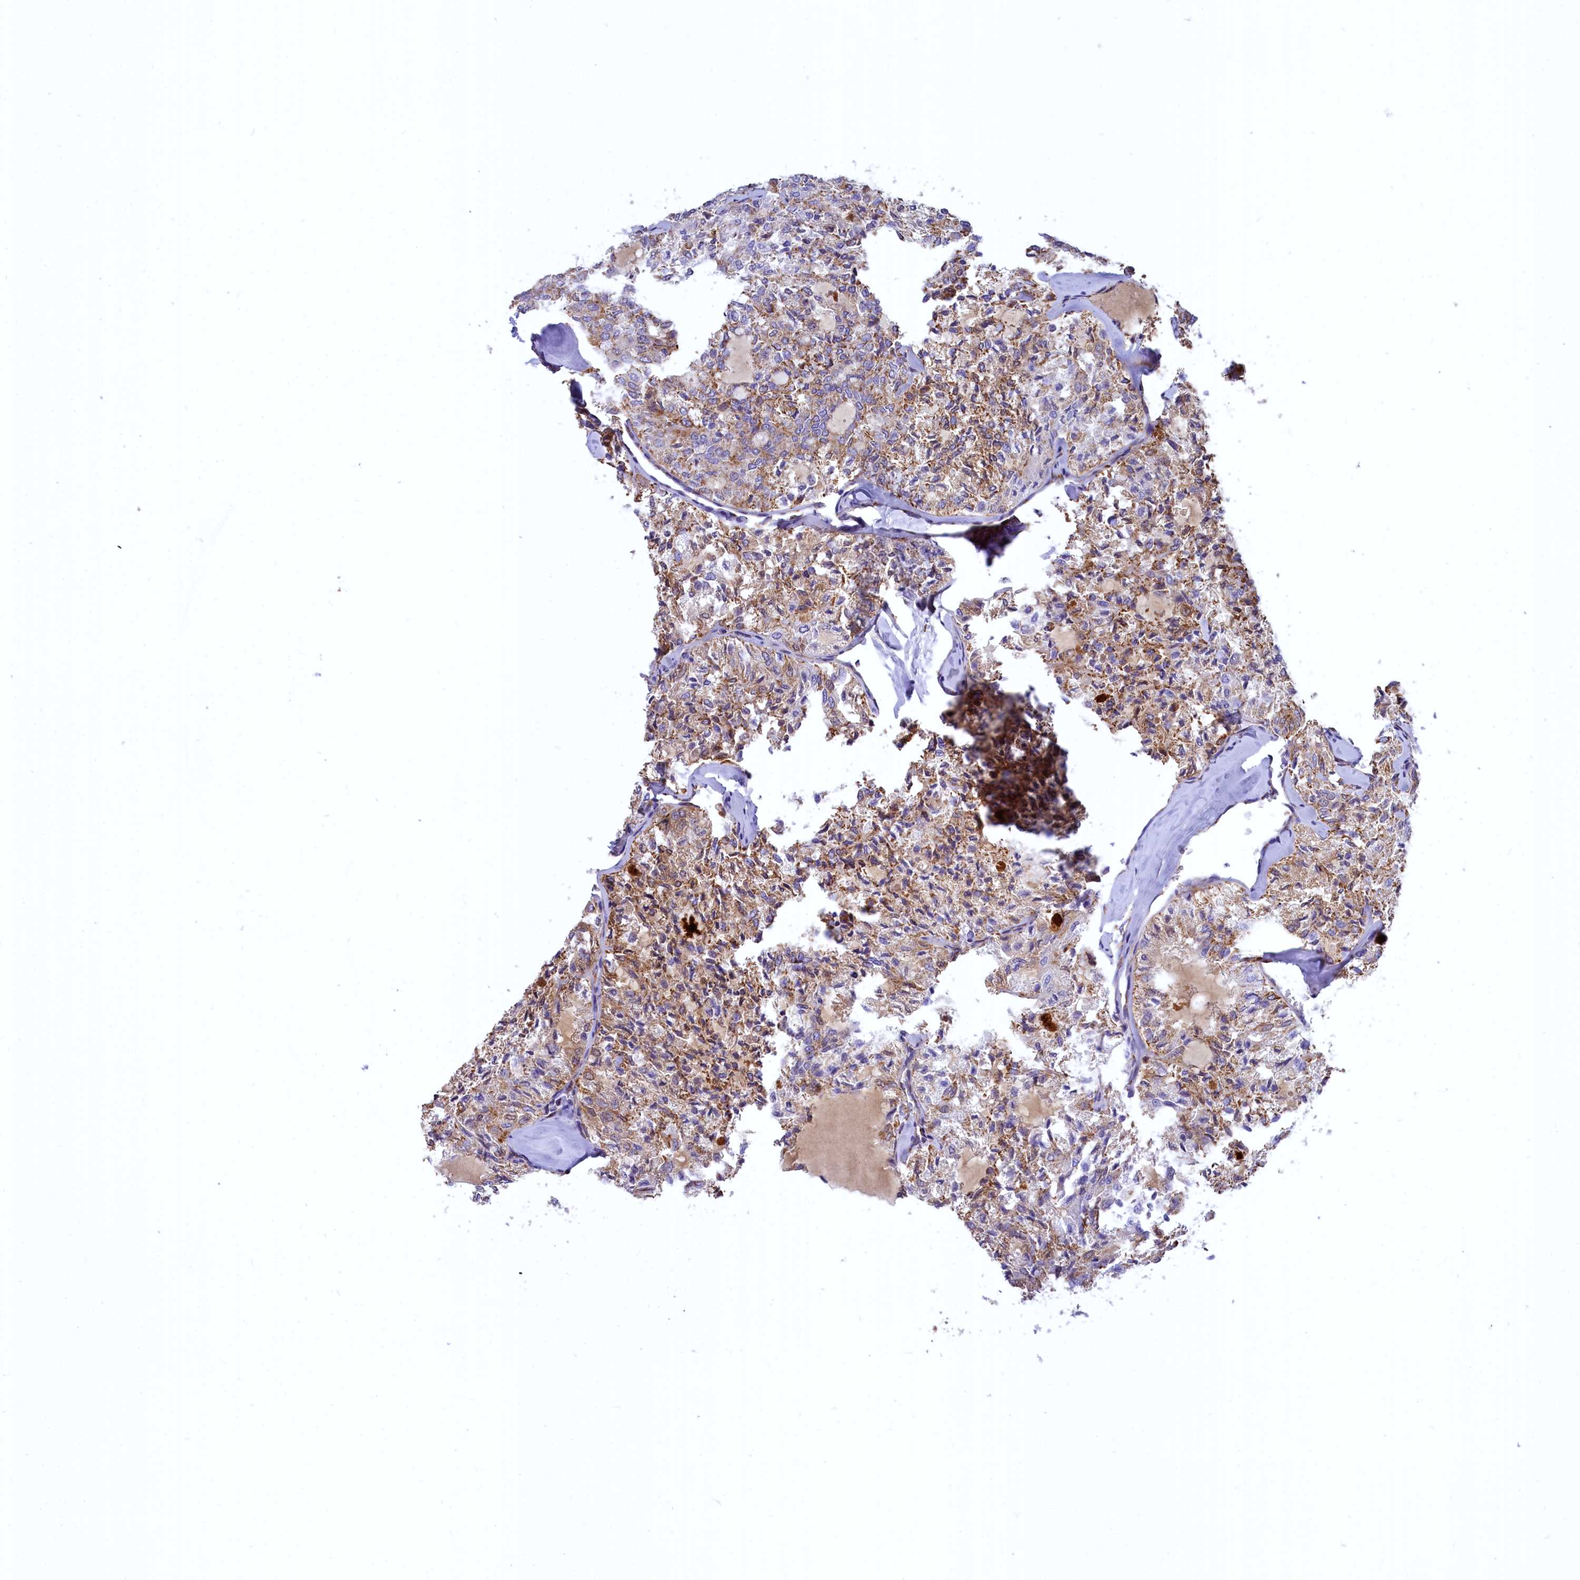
{"staining": {"intensity": "moderate", "quantity": "25%-75%", "location": "cytoplasmic/membranous"}, "tissue": "thyroid cancer", "cell_type": "Tumor cells", "image_type": "cancer", "snomed": [{"axis": "morphology", "description": "Follicular adenoma carcinoma, NOS"}, {"axis": "topography", "description": "Thyroid gland"}], "caption": "Immunohistochemistry (IHC) photomicrograph of neoplastic tissue: human thyroid cancer (follicular adenoma carcinoma) stained using immunohistochemistry reveals medium levels of moderate protein expression localized specifically in the cytoplasmic/membranous of tumor cells, appearing as a cytoplasmic/membranous brown color.", "gene": "COX17", "patient": {"sex": "male", "age": 75}}